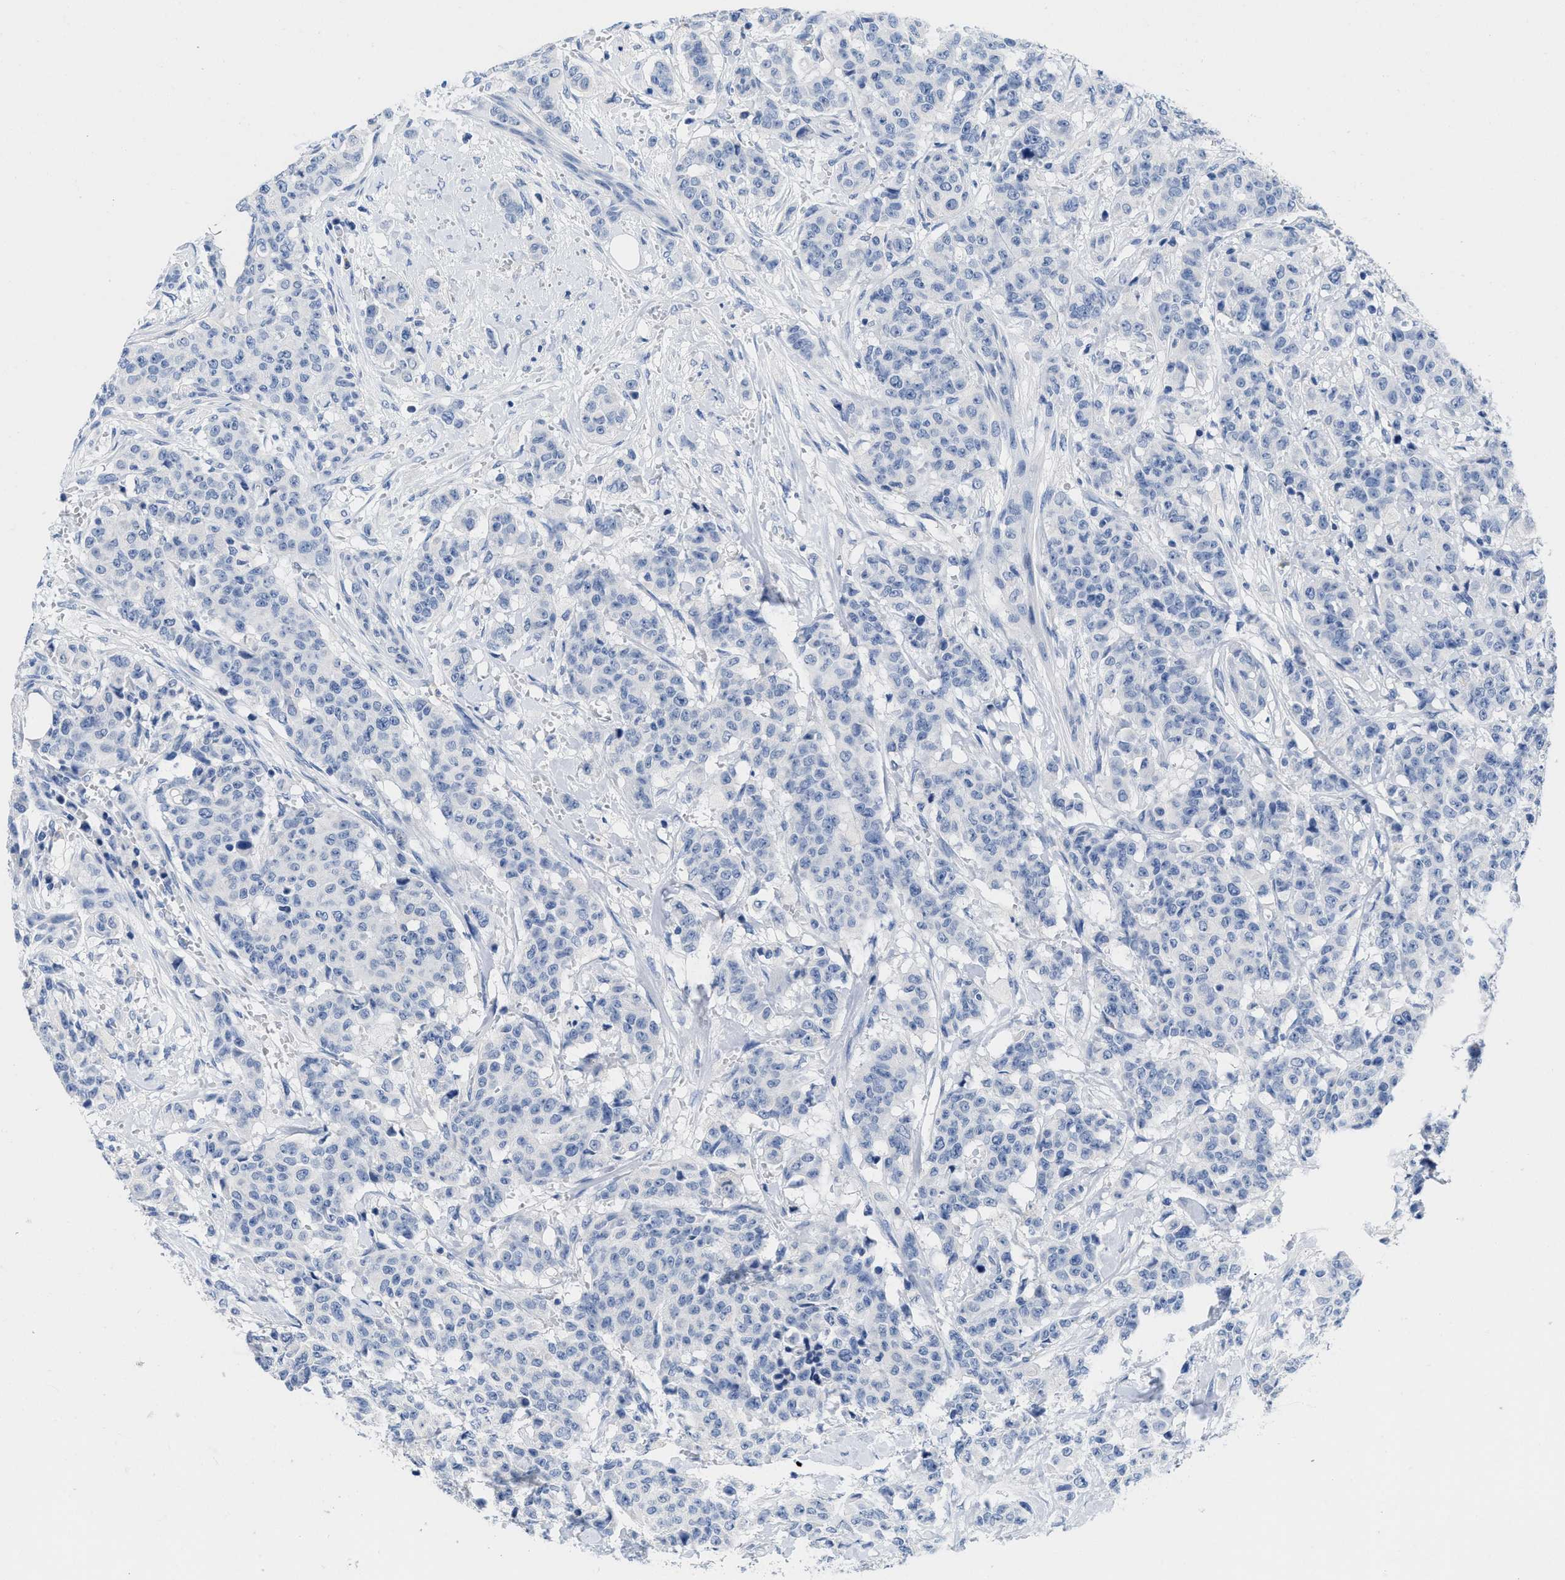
{"staining": {"intensity": "negative", "quantity": "none", "location": "none"}, "tissue": "breast cancer", "cell_type": "Tumor cells", "image_type": "cancer", "snomed": [{"axis": "morphology", "description": "Normal tissue, NOS"}, {"axis": "morphology", "description": "Duct carcinoma"}, {"axis": "topography", "description": "Breast"}], "caption": "This photomicrograph is of breast infiltrating ductal carcinoma stained with immunohistochemistry (IHC) to label a protein in brown with the nuclei are counter-stained blue. There is no staining in tumor cells.", "gene": "CR1", "patient": {"sex": "female", "age": 40}}